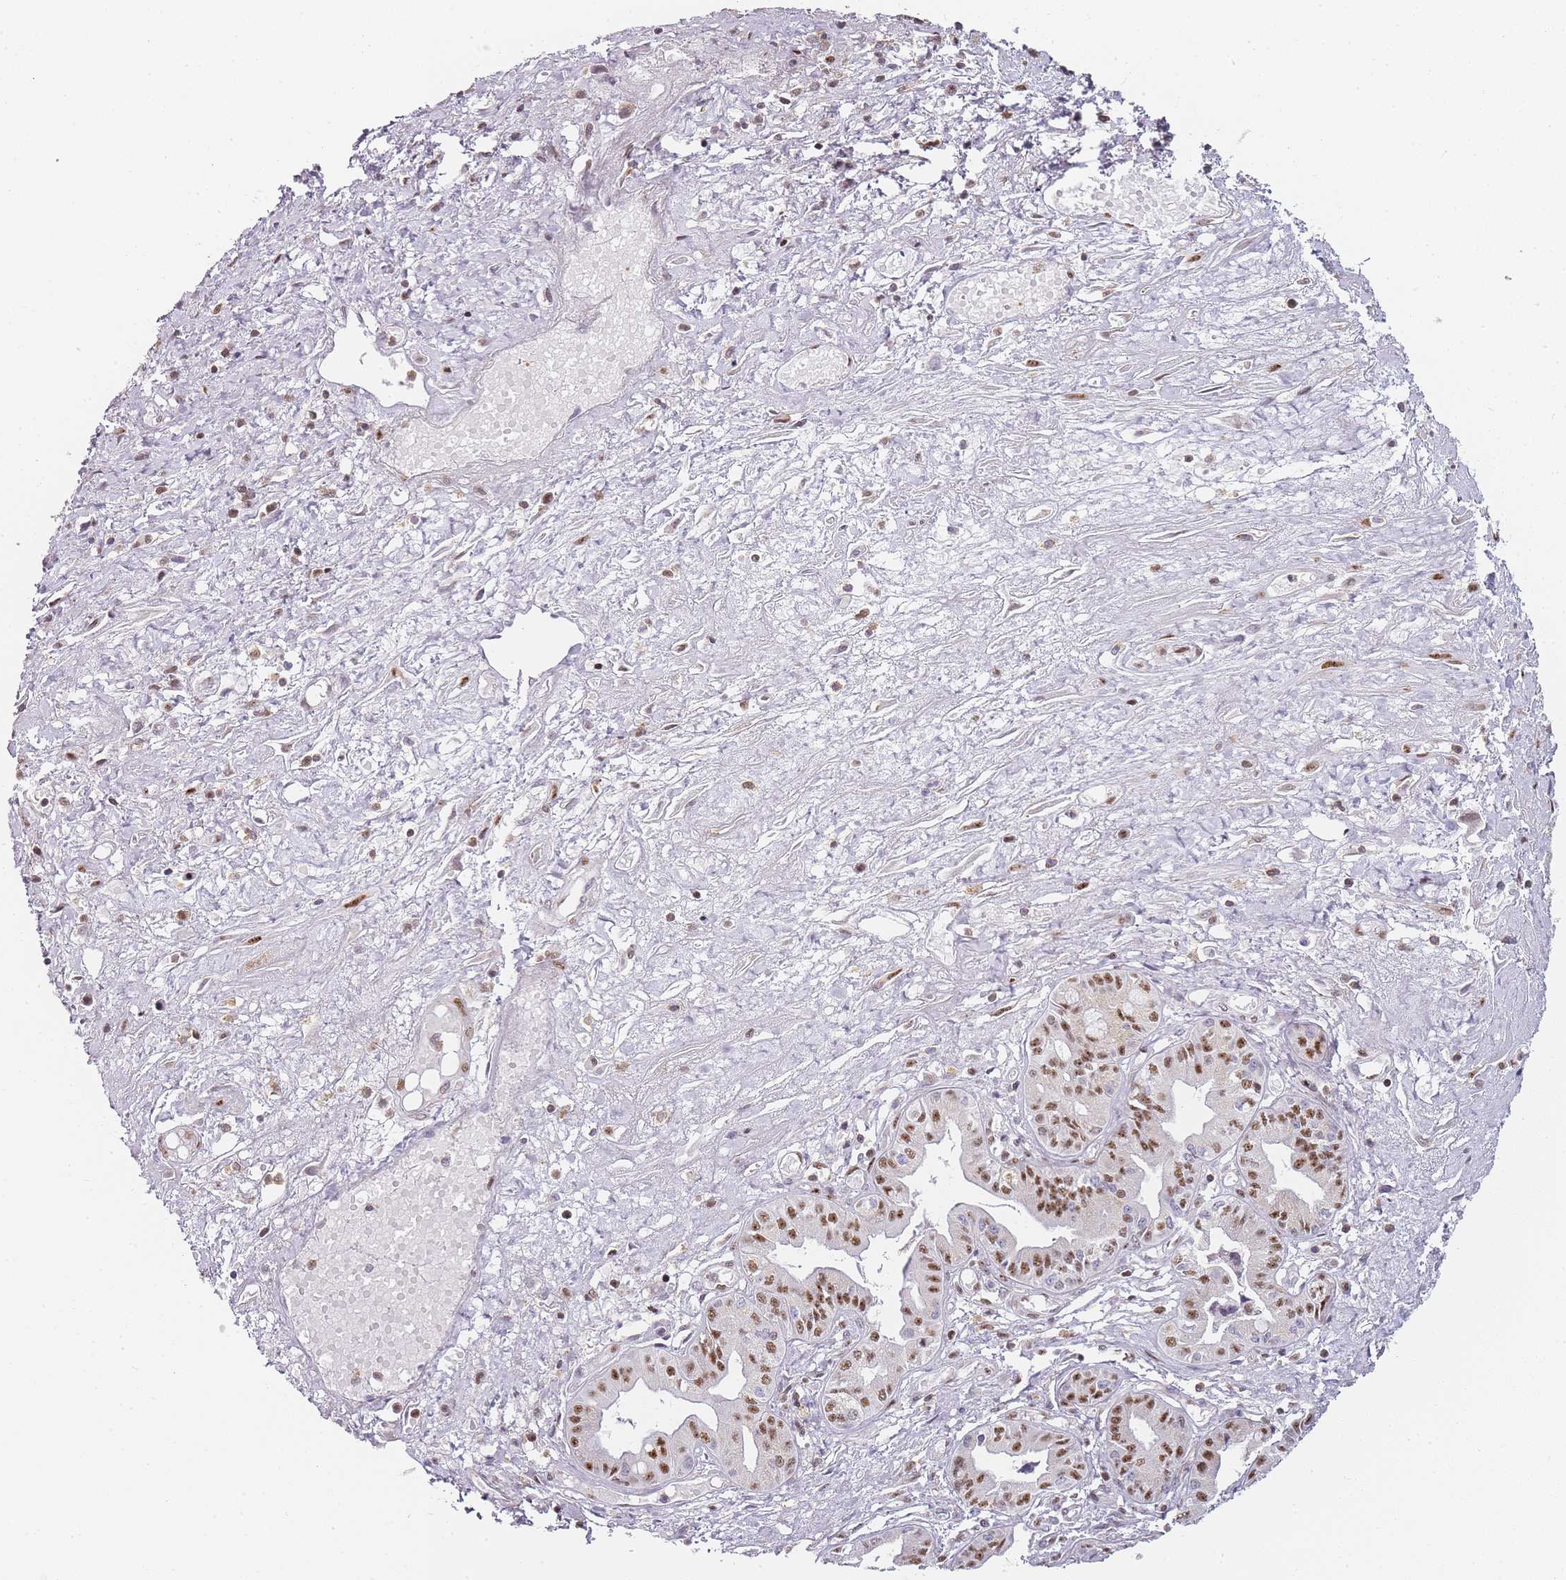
{"staining": {"intensity": "moderate", "quantity": ">75%", "location": "nuclear"}, "tissue": "pancreatic cancer", "cell_type": "Tumor cells", "image_type": "cancer", "snomed": [{"axis": "morphology", "description": "Adenocarcinoma, NOS"}, {"axis": "topography", "description": "Pancreas"}], "caption": "A brown stain highlights moderate nuclear staining of a protein in human adenocarcinoma (pancreatic) tumor cells. (DAB IHC, brown staining for protein, blue staining for nuclei).", "gene": "JAKMIP1", "patient": {"sex": "female", "age": 50}}